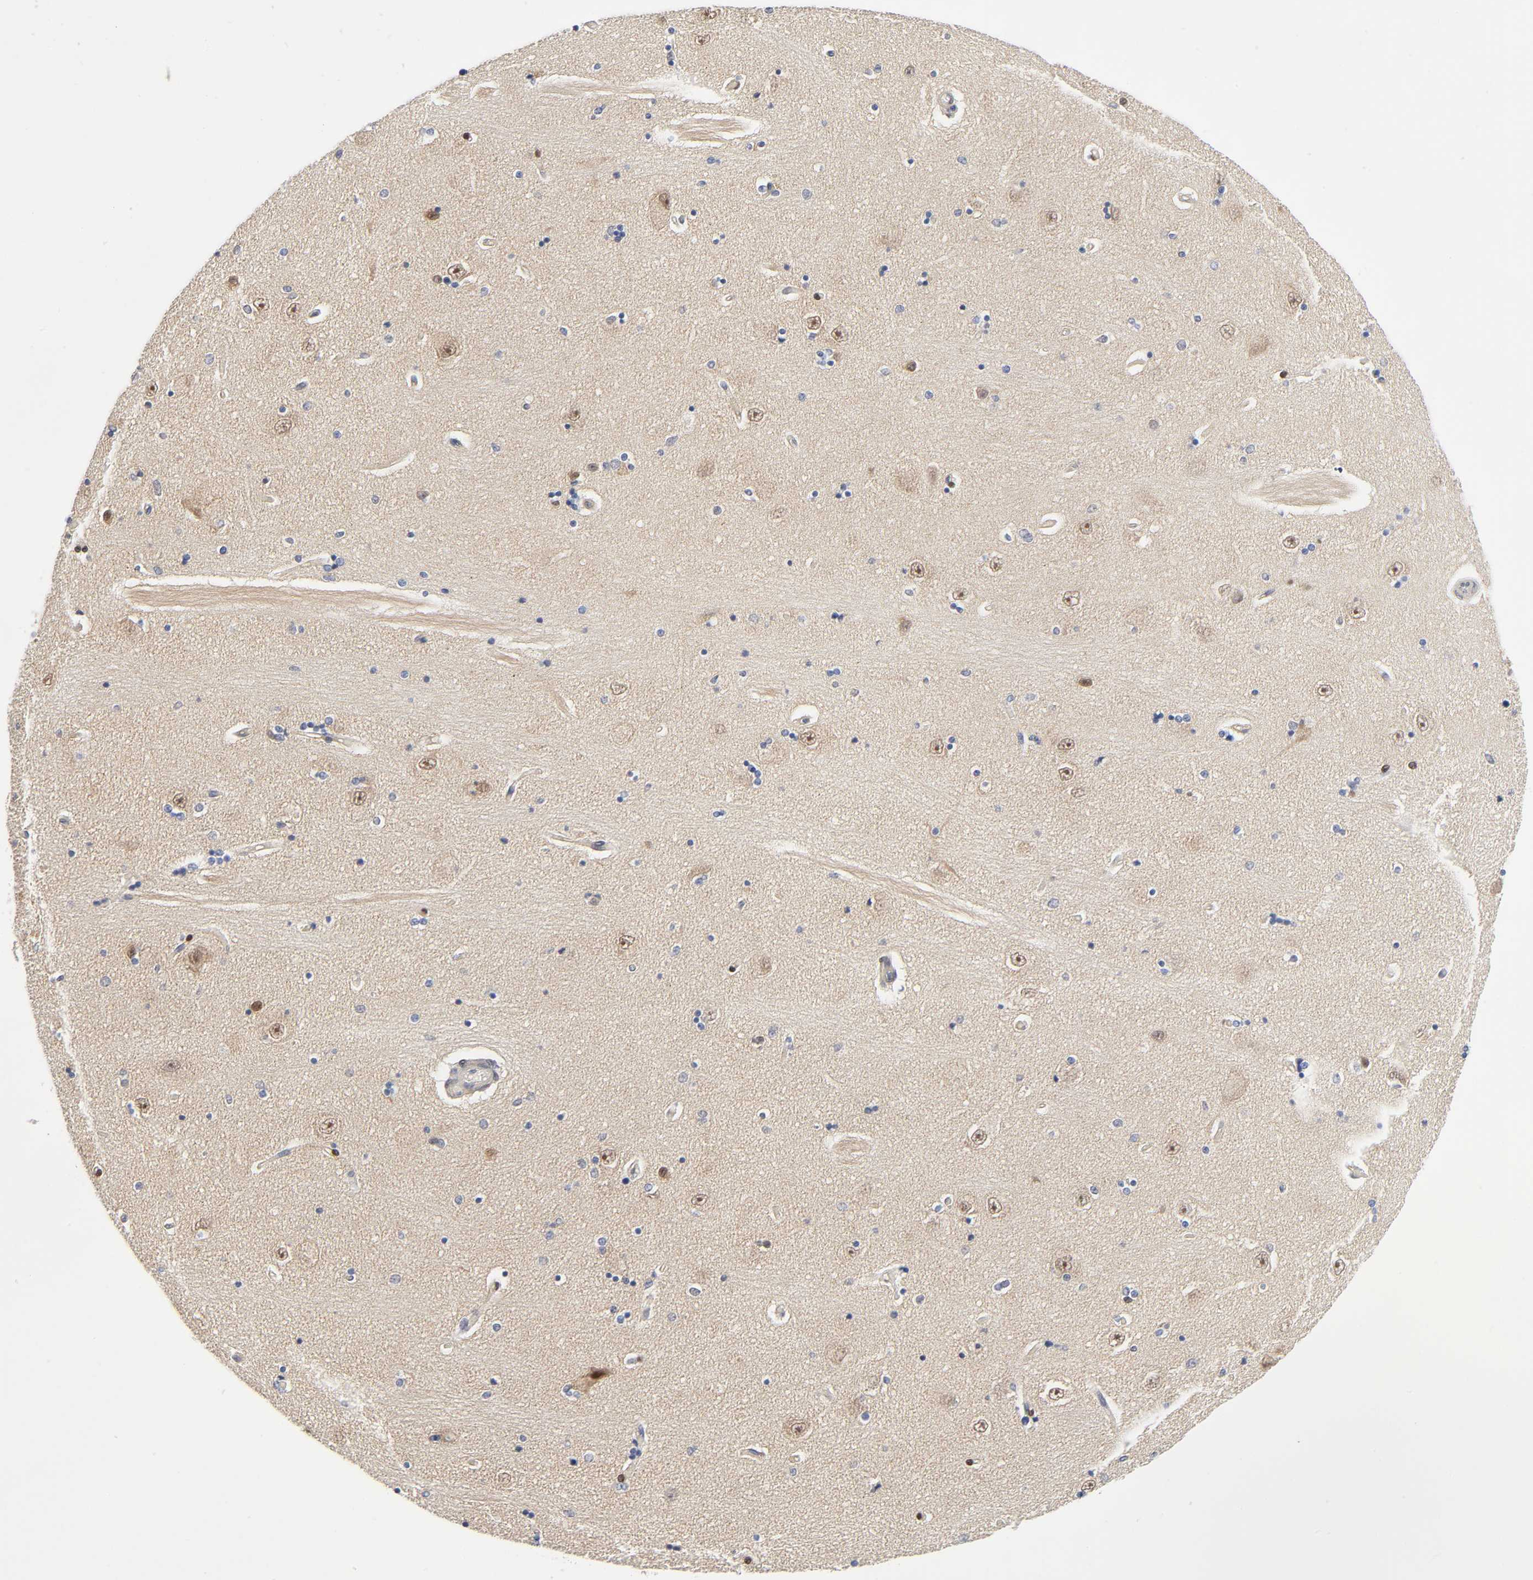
{"staining": {"intensity": "negative", "quantity": "none", "location": "none"}, "tissue": "hippocampus", "cell_type": "Glial cells", "image_type": "normal", "snomed": [{"axis": "morphology", "description": "Normal tissue, NOS"}, {"axis": "topography", "description": "Hippocampus"}], "caption": "Immunohistochemical staining of unremarkable hippocampus demonstrates no significant positivity in glial cells. (DAB IHC, high magnification).", "gene": "PTEN", "patient": {"sex": "female", "age": 54}}